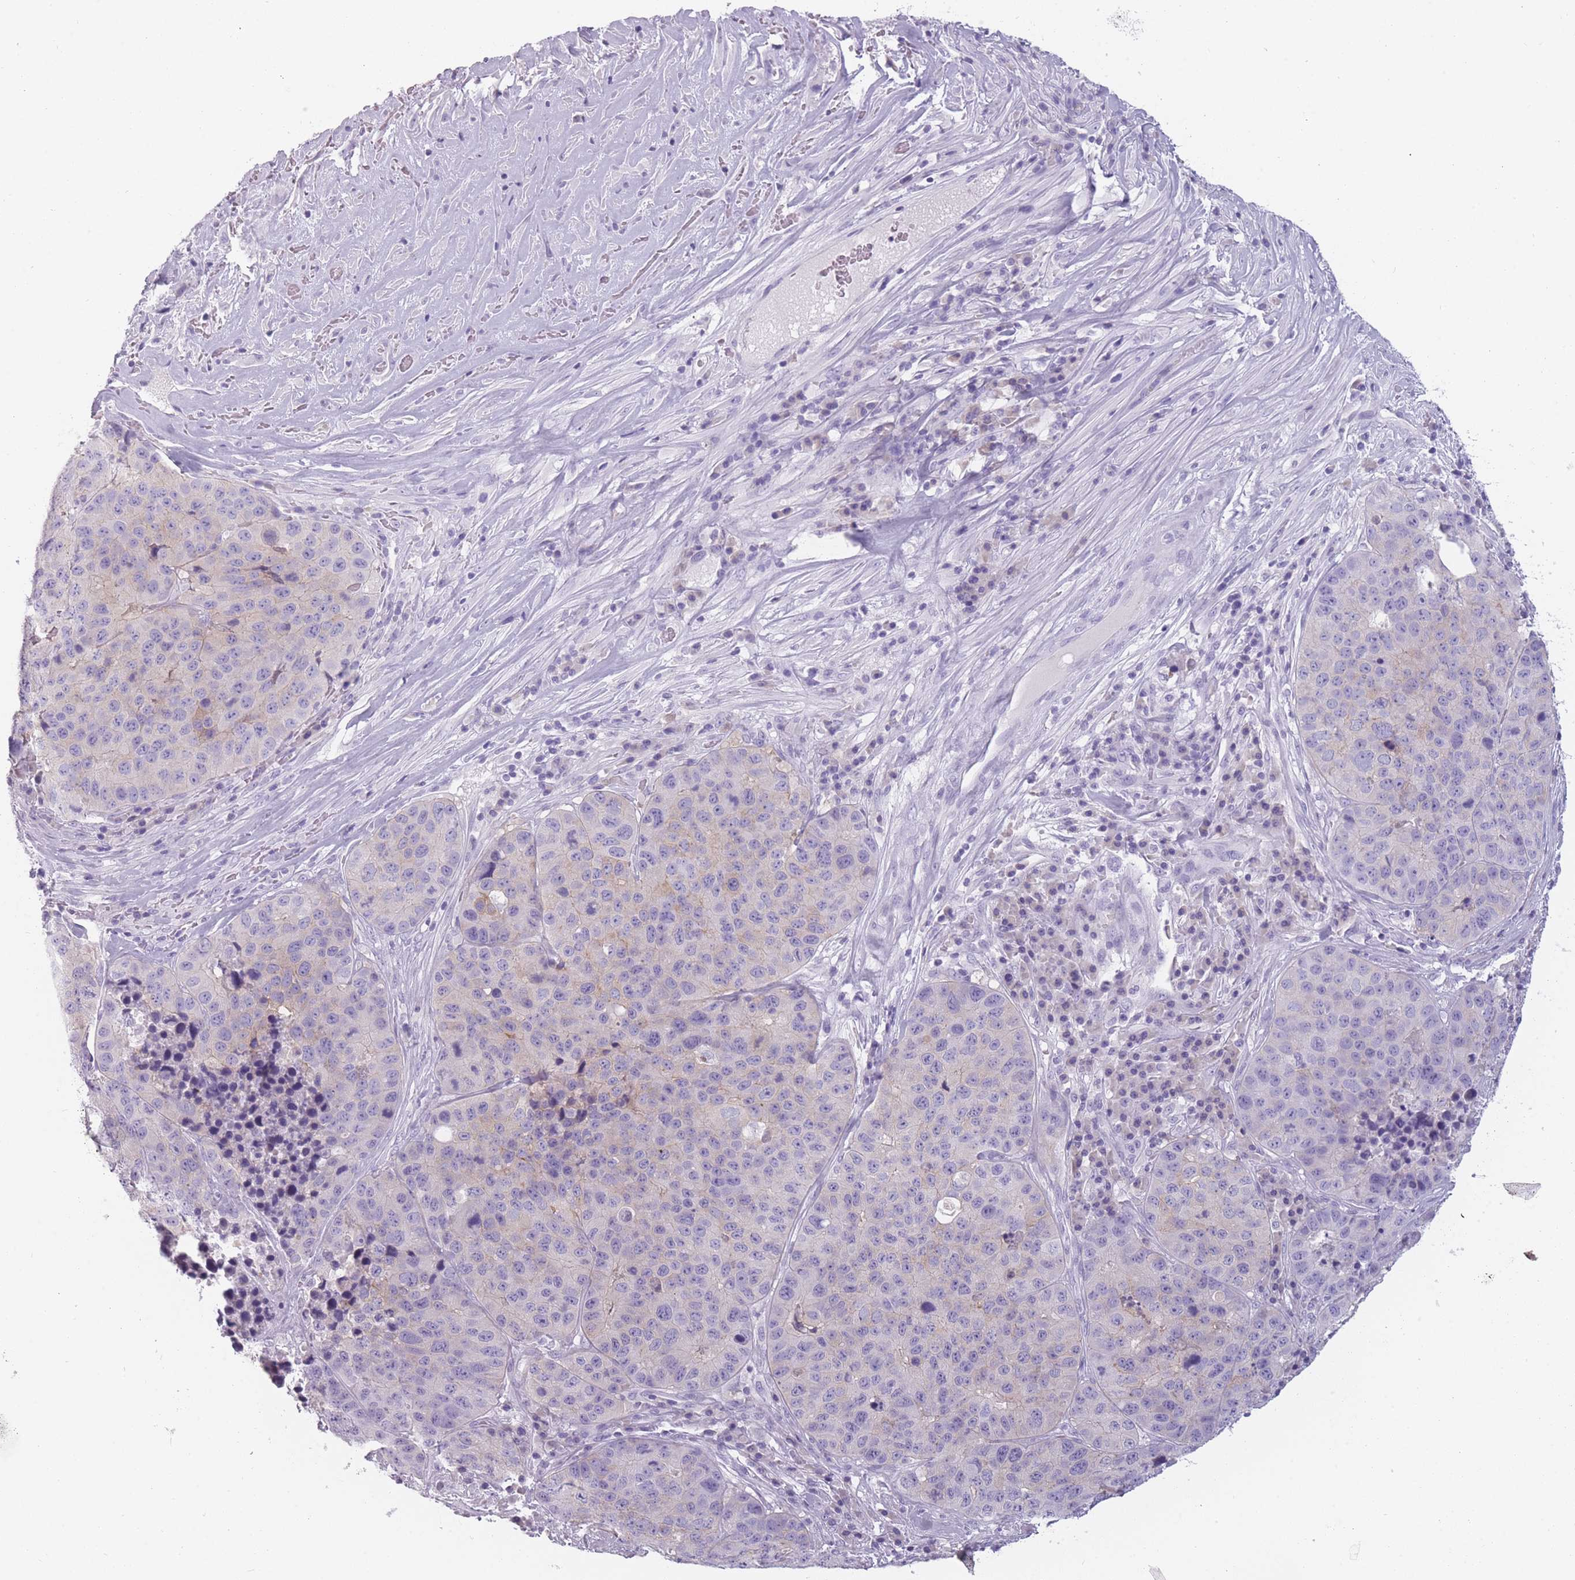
{"staining": {"intensity": "negative", "quantity": "none", "location": "none"}, "tissue": "stomach cancer", "cell_type": "Tumor cells", "image_type": "cancer", "snomed": [{"axis": "morphology", "description": "Adenocarcinoma, NOS"}, {"axis": "topography", "description": "Stomach"}], "caption": "IHC photomicrograph of human stomach cancer stained for a protein (brown), which exhibits no positivity in tumor cells.", "gene": "PPFIA3", "patient": {"sex": "male", "age": 71}}